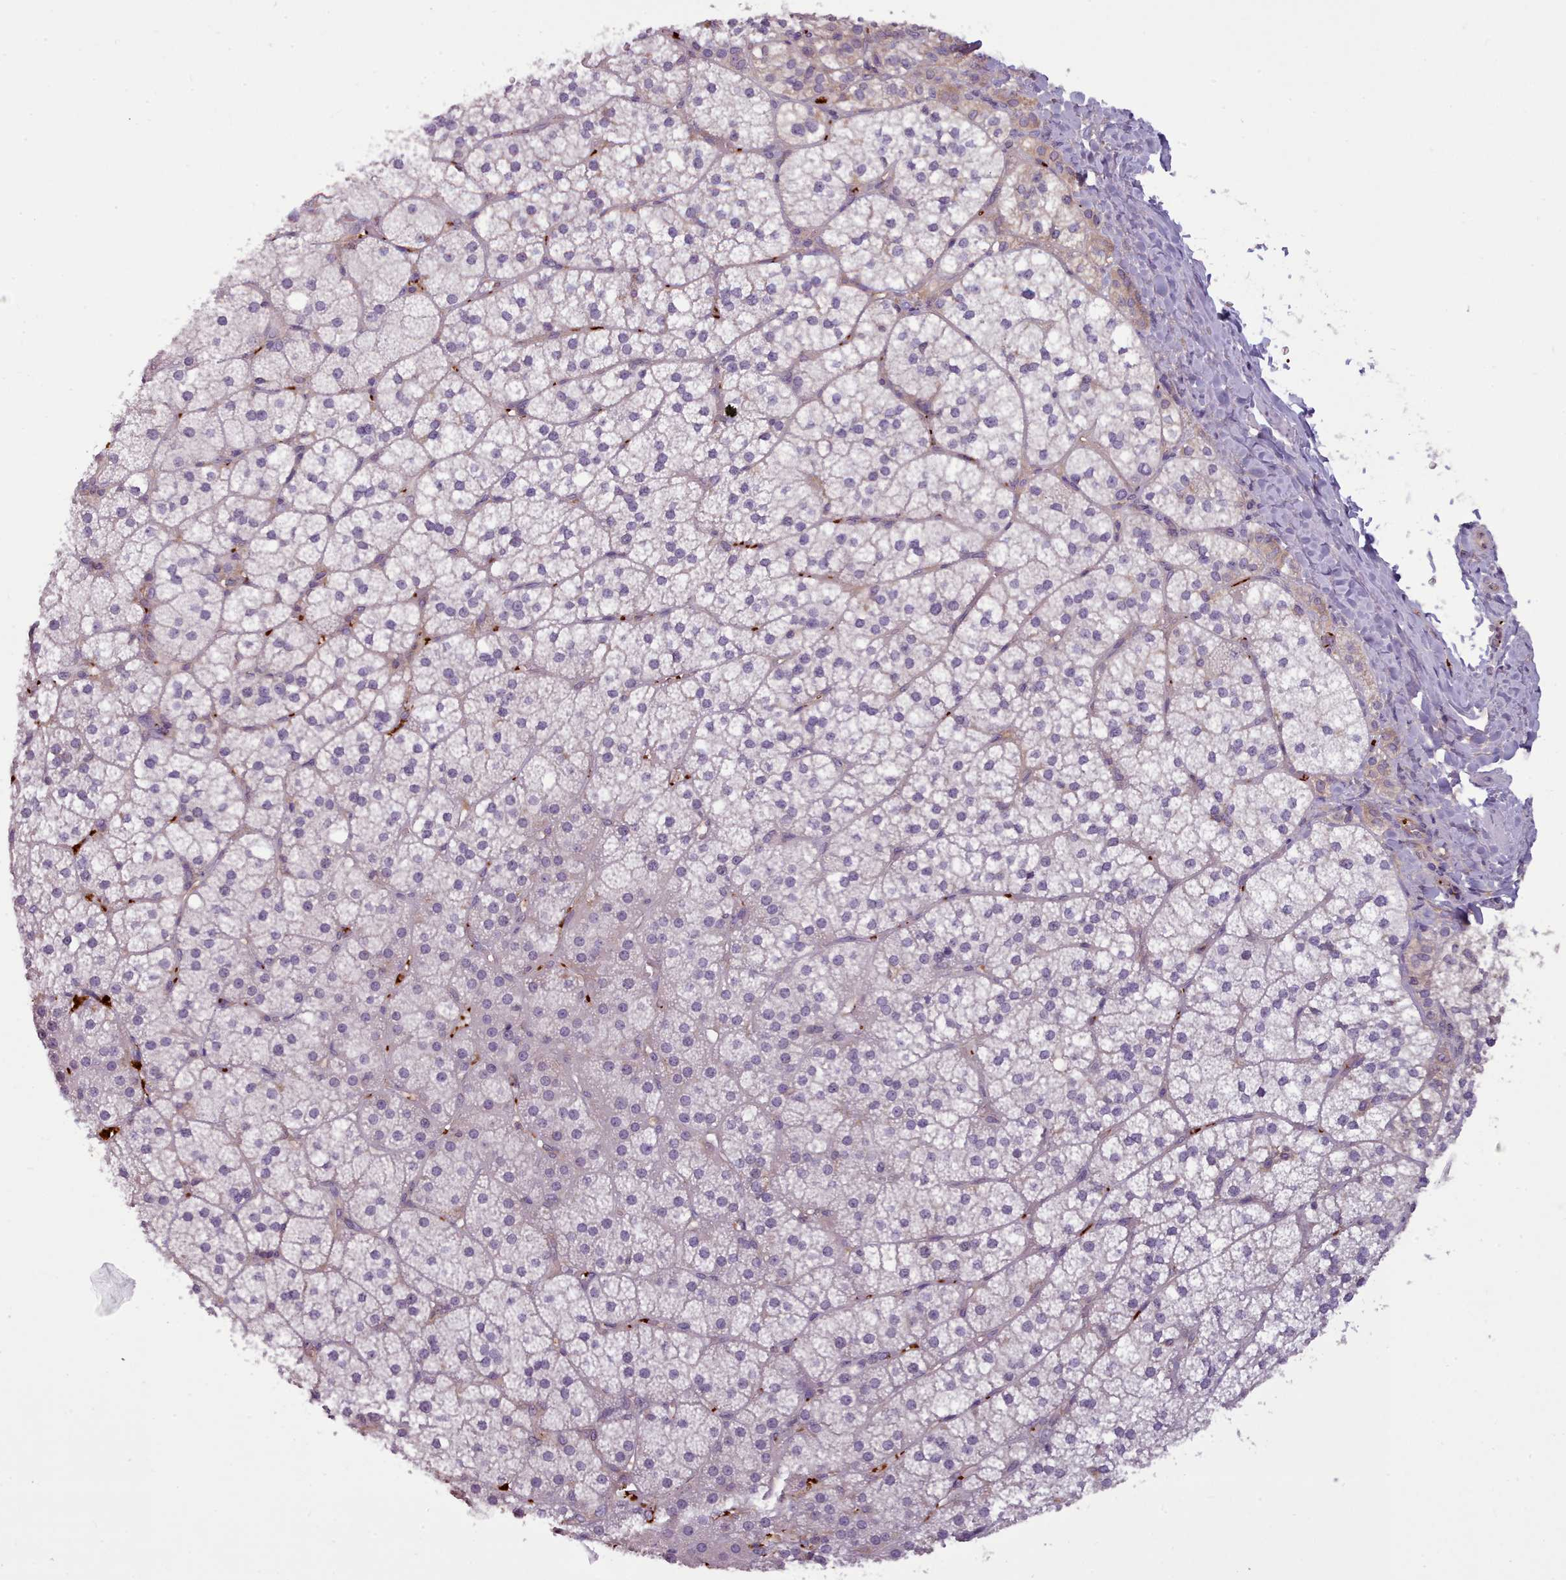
{"staining": {"intensity": "negative", "quantity": "none", "location": "none"}, "tissue": "adrenal gland", "cell_type": "Glandular cells", "image_type": "normal", "snomed": [{"axis": "morphology", "description": "Normal tissue, NOS"}, {"axis": "topography", "description": "Adrenal gland"}], "caption": "Immunohistochemical staining of benign adrenal gland exhibits no significant expression in glandular cells.", "gene": "NDST2", "patient": {"sex": "male", "age": 53}}